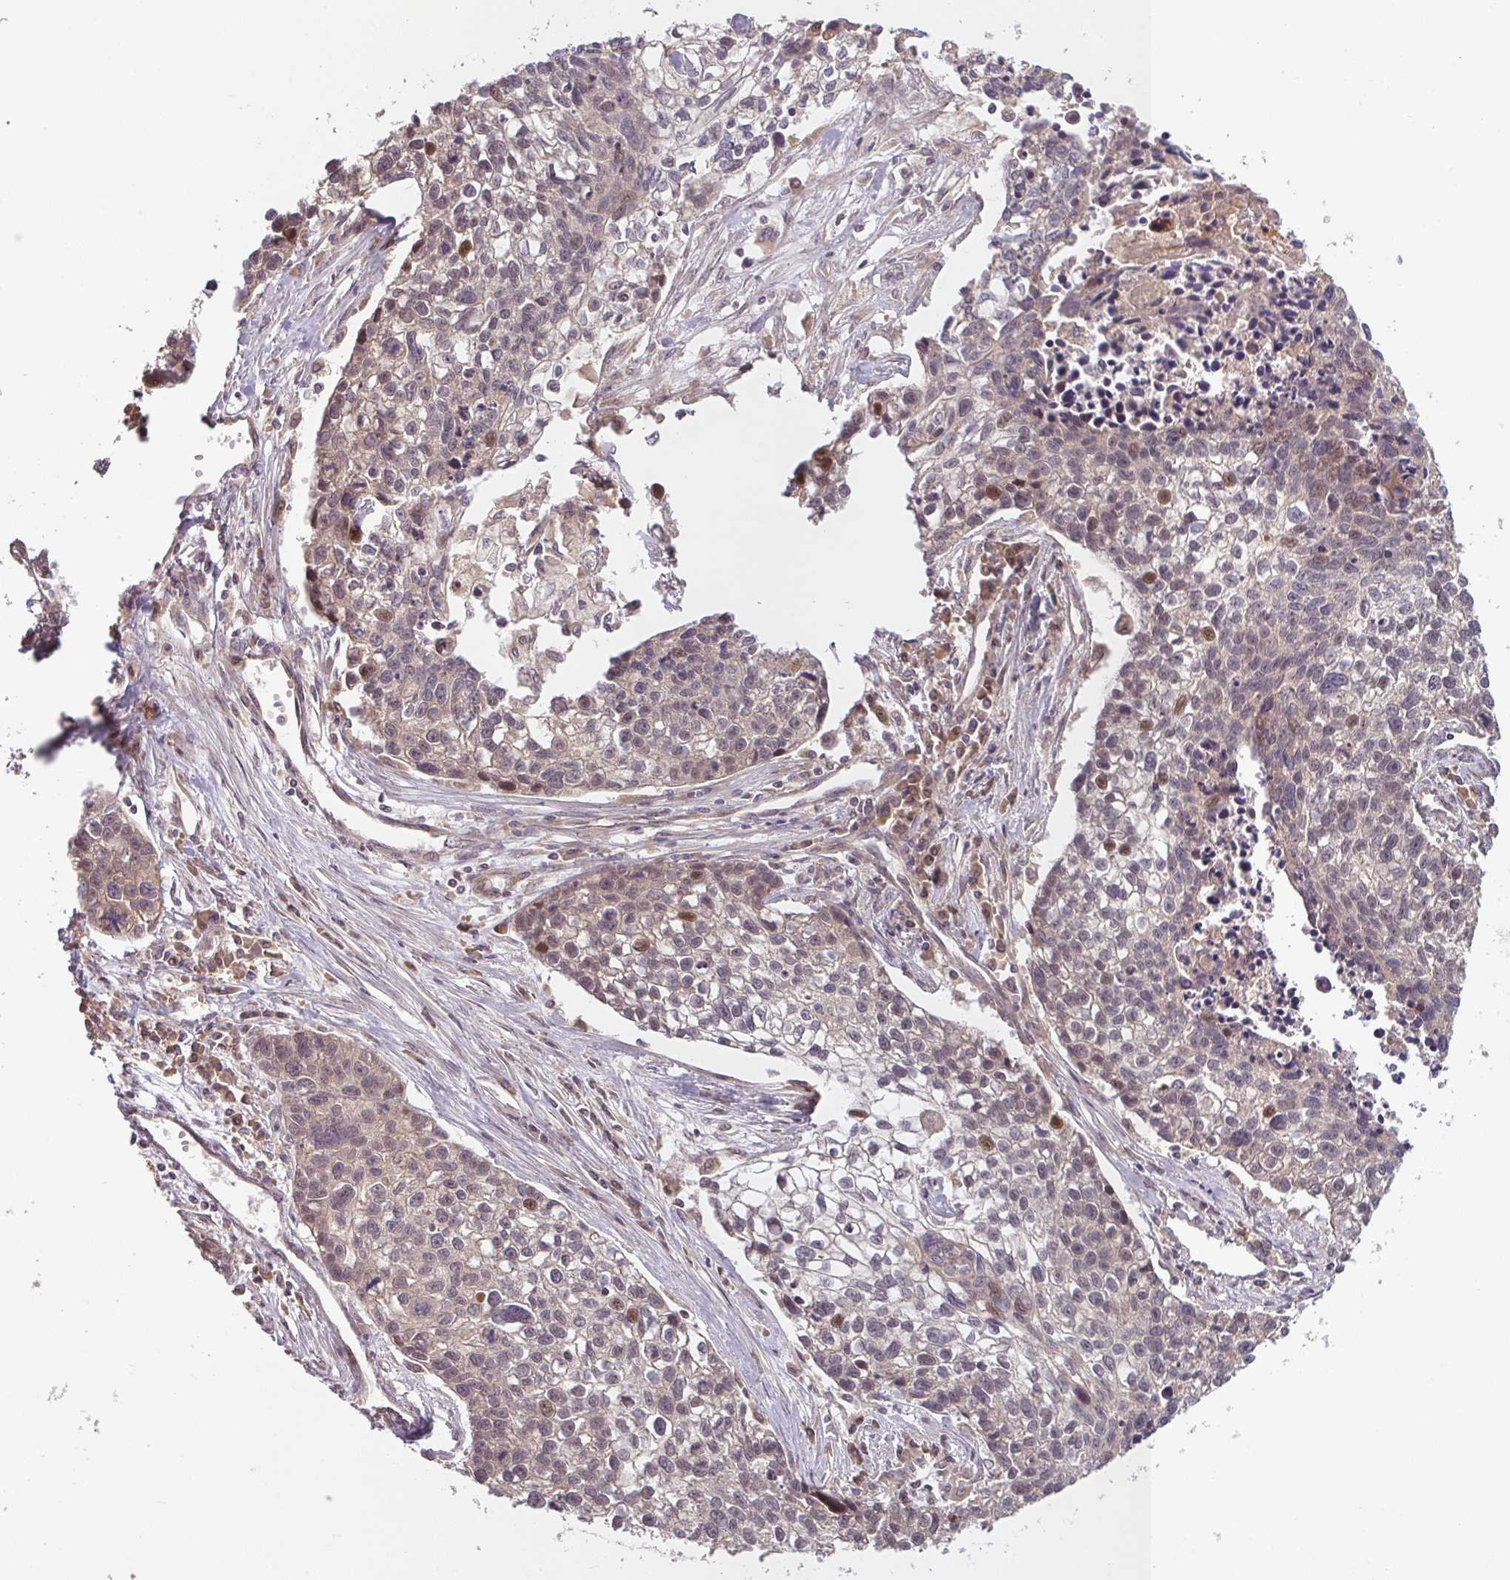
{"staining": {"intensity": "moderate", "quantity": "<25%", "location": "nuclear"}, "tissue": "lung cancer", "cell_type": "Tumor cells", "image_type": "cancer", "snomed": [{"axis": "morphology", "description": "Squamous cell carcinoma, NOS"}, {"axis": "topography", "description": "Lung"}], "caption": "Immunohistochemical staining of human lung cancer exhibits moderate nuclear protein expression in approximately <25% of tumor cells.", "gene": "RNF31", "patient": {"sex": "male", "age": 74}}